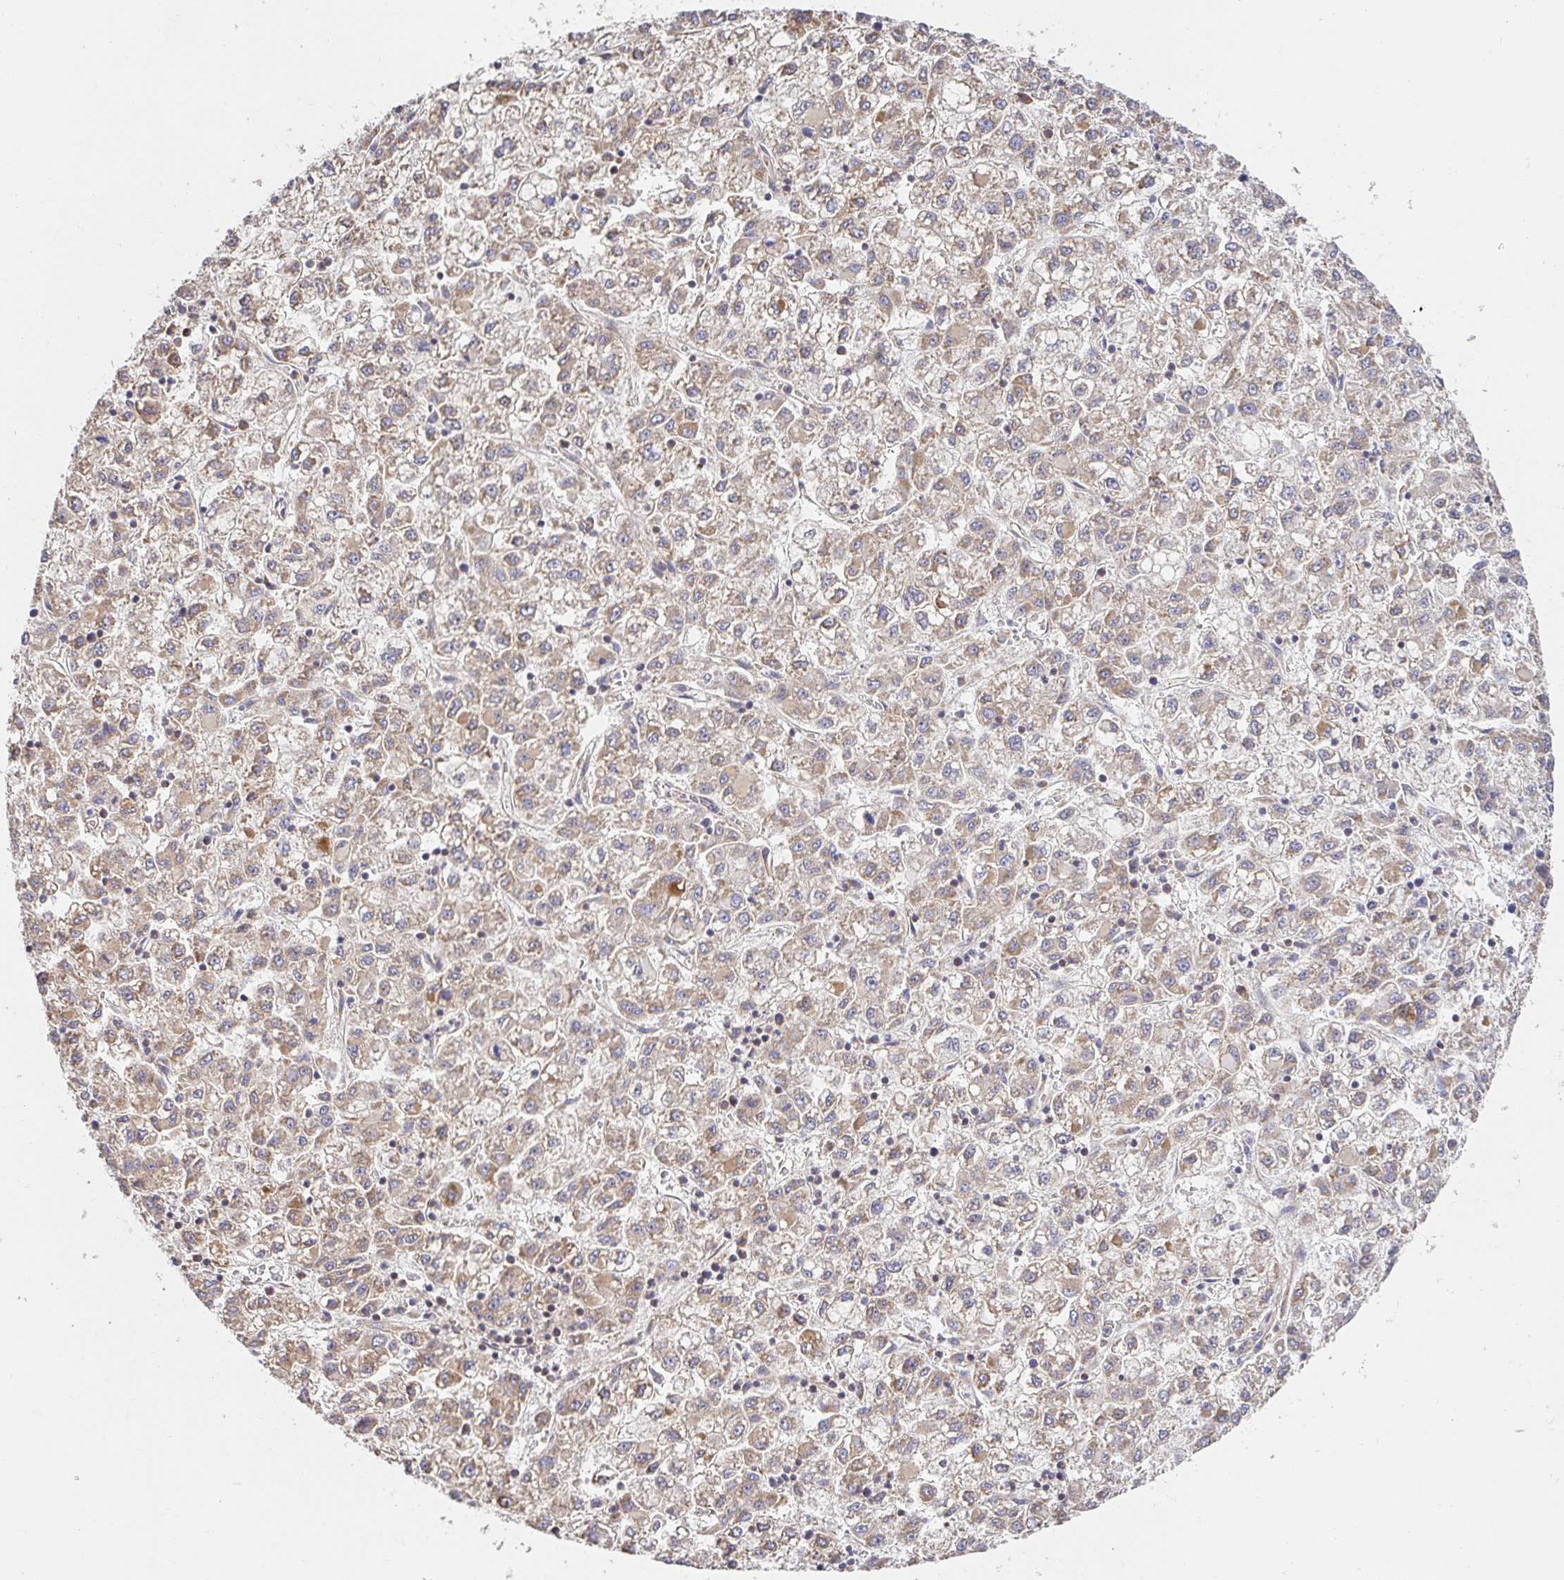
{"staining": {"intensity": "weak", "quantity": ">75%", "location": "cytoplasmic/membranous"}, "tissue": "liver cancer", "cell_type": "Tumor cells", "image_type": "cancer", "snomed": [{"axis": "morphology", "description": "Carcinoma, Hepatocellular, NOS"}, {"axis": "topography", "description": "Liver"}], "caption": "Protein expression analysis of human liver cancer reveals weak cytoplasmic/membranous expression in approximately >75% of tumor cells.", "gene": "APBB1", "patient": {"sex": "male", "age": 40}}